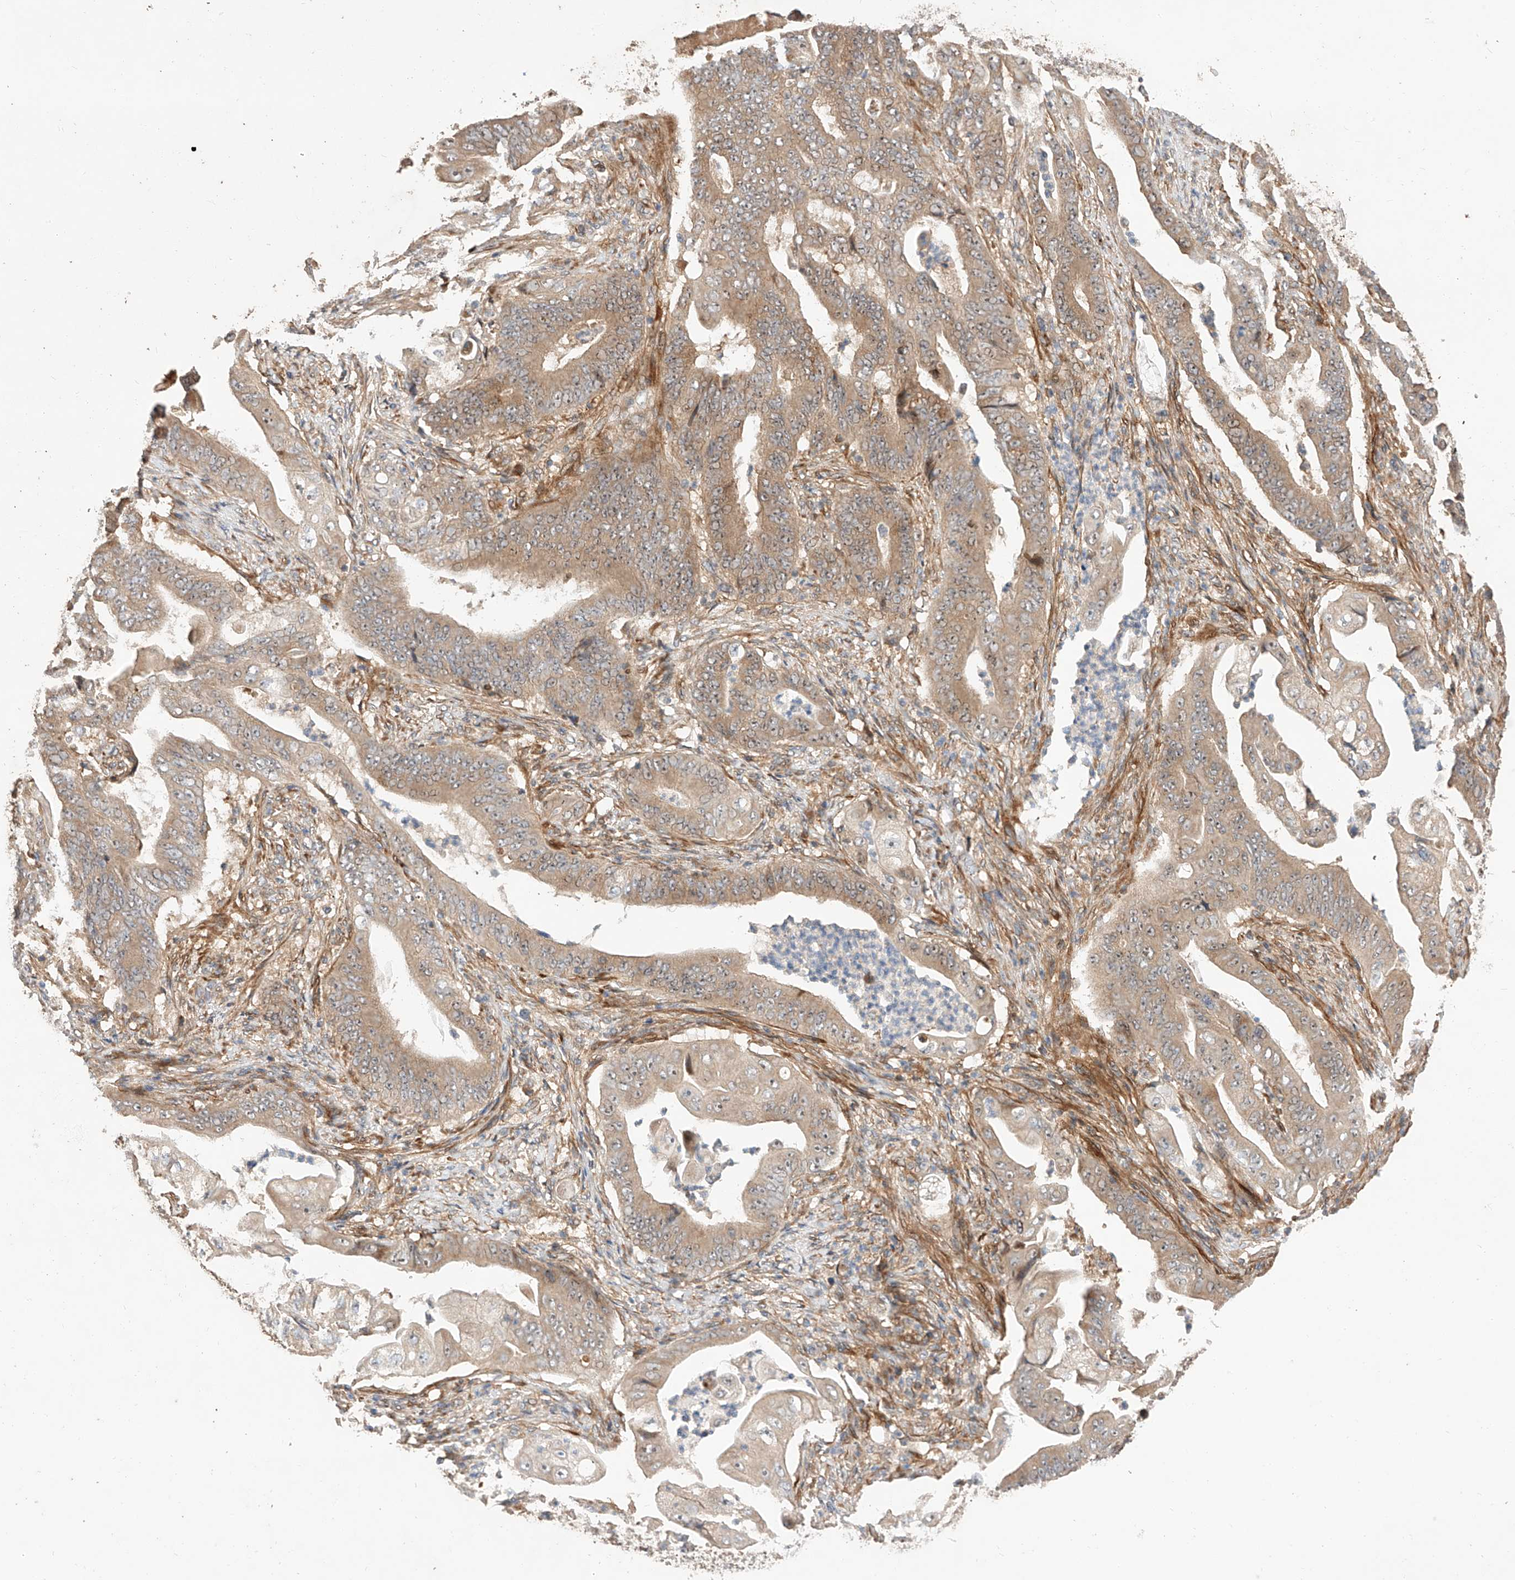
{"staining": {"intensity": "weak", "quantity": "25%-75%", "location": "cytoplasmic/membranous"}, "tissue": "stomach cancer", "cell_type": "Tumor cells", "image_type": "cancer", "snomed": [{"axis": "morphology", "description": "Adenocarcinoma, NOS"}, {"axis": "topography", "description": "Stomach"}], "caption": "Protein staining exhibits weak cytoplasmic/membranous staining in about 25%-75% of tumor cells in stomach cancer (adenocarcinoma). Immunohistochemistry stains the protein of interest in brown and the nuclei are stained blue.", "gene": "RAB23", "patient": {"sex": "female", "age": 73}}